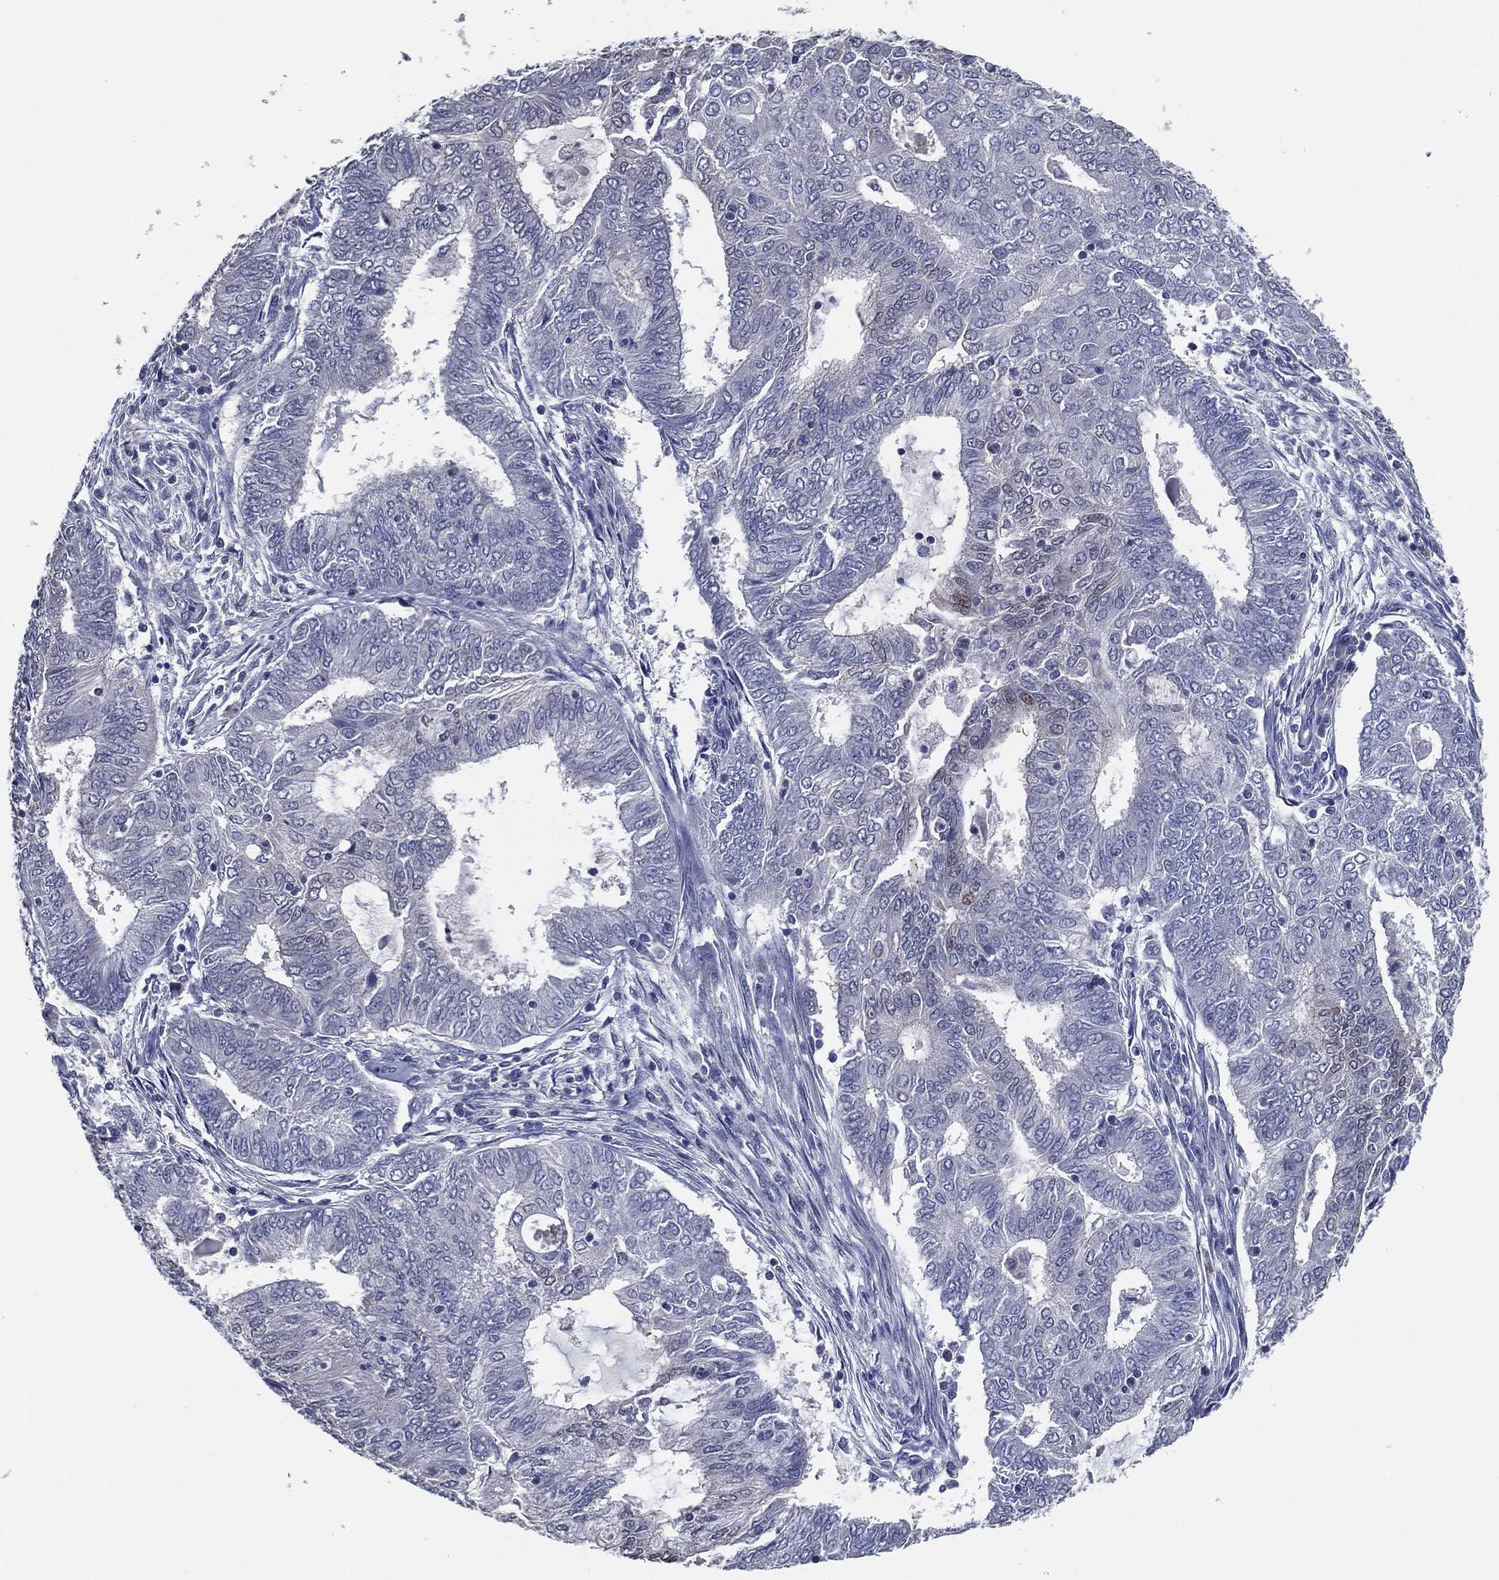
{"staining": {"intensity": "negative", "quantity": "none", "location": "none"}, "tissue": "endometrial cancer", "cell_type": "Tumor cells", "image_type": "cancer", "snomed": [{"axis": "morphology", "description": "Adenocarcinoma, NOS"}, {"axis": "topography", "description": "Endometrium"}], "caption": "A high-resolution photomicrograph shows immunohistochemistry (IHC) staining of endometrial cancer, which demonstrates no significant expression in tumor cells.", "gene": "TFAP2A", "patient": {"sex": "female", "age": 62}}